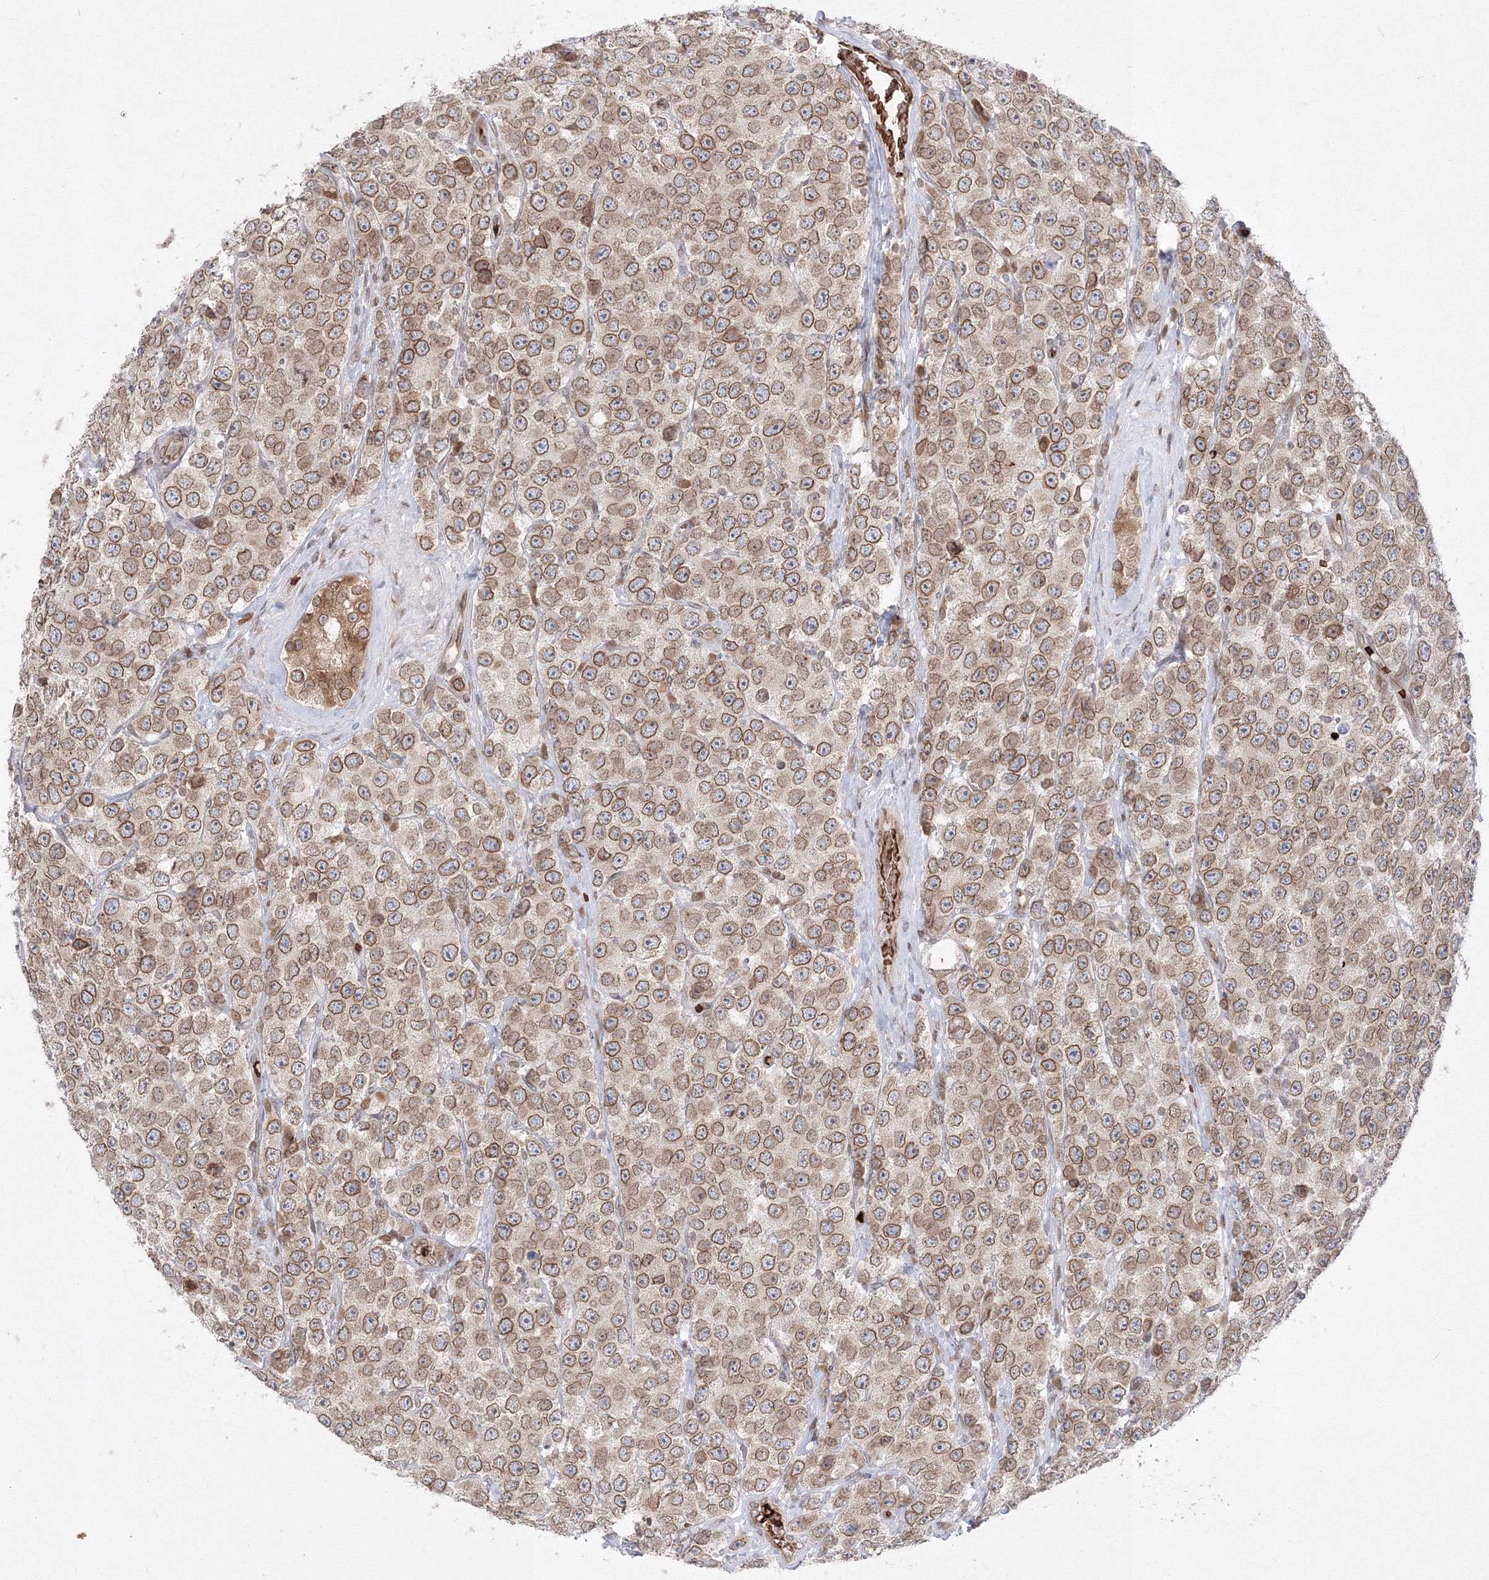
{"staining": {"intensity": "moderate", "quantity": ">75%", "location": "cytoplasmic/membranous,nuclear"}, "tissue": "testis cancer", "cell_type": "Tumor cells", "image_type": "cancer", "snomed": [{"axis": "morphology", "description": "Seminoma, NOS"}, {"axis": "topography", "description": "Testis"}], "caption": "Immunohistochemistry (IHC) of human testis cancer (seminoma) displays medium levels of moderate cytoplasmic/membranous and nuclear expression in about >75% of tumor cells. The protein is shown in brown color, while the nuclei are stained blue.", "gene": "DNAJB2", "patient": {"sex": "male", "age": 28}}